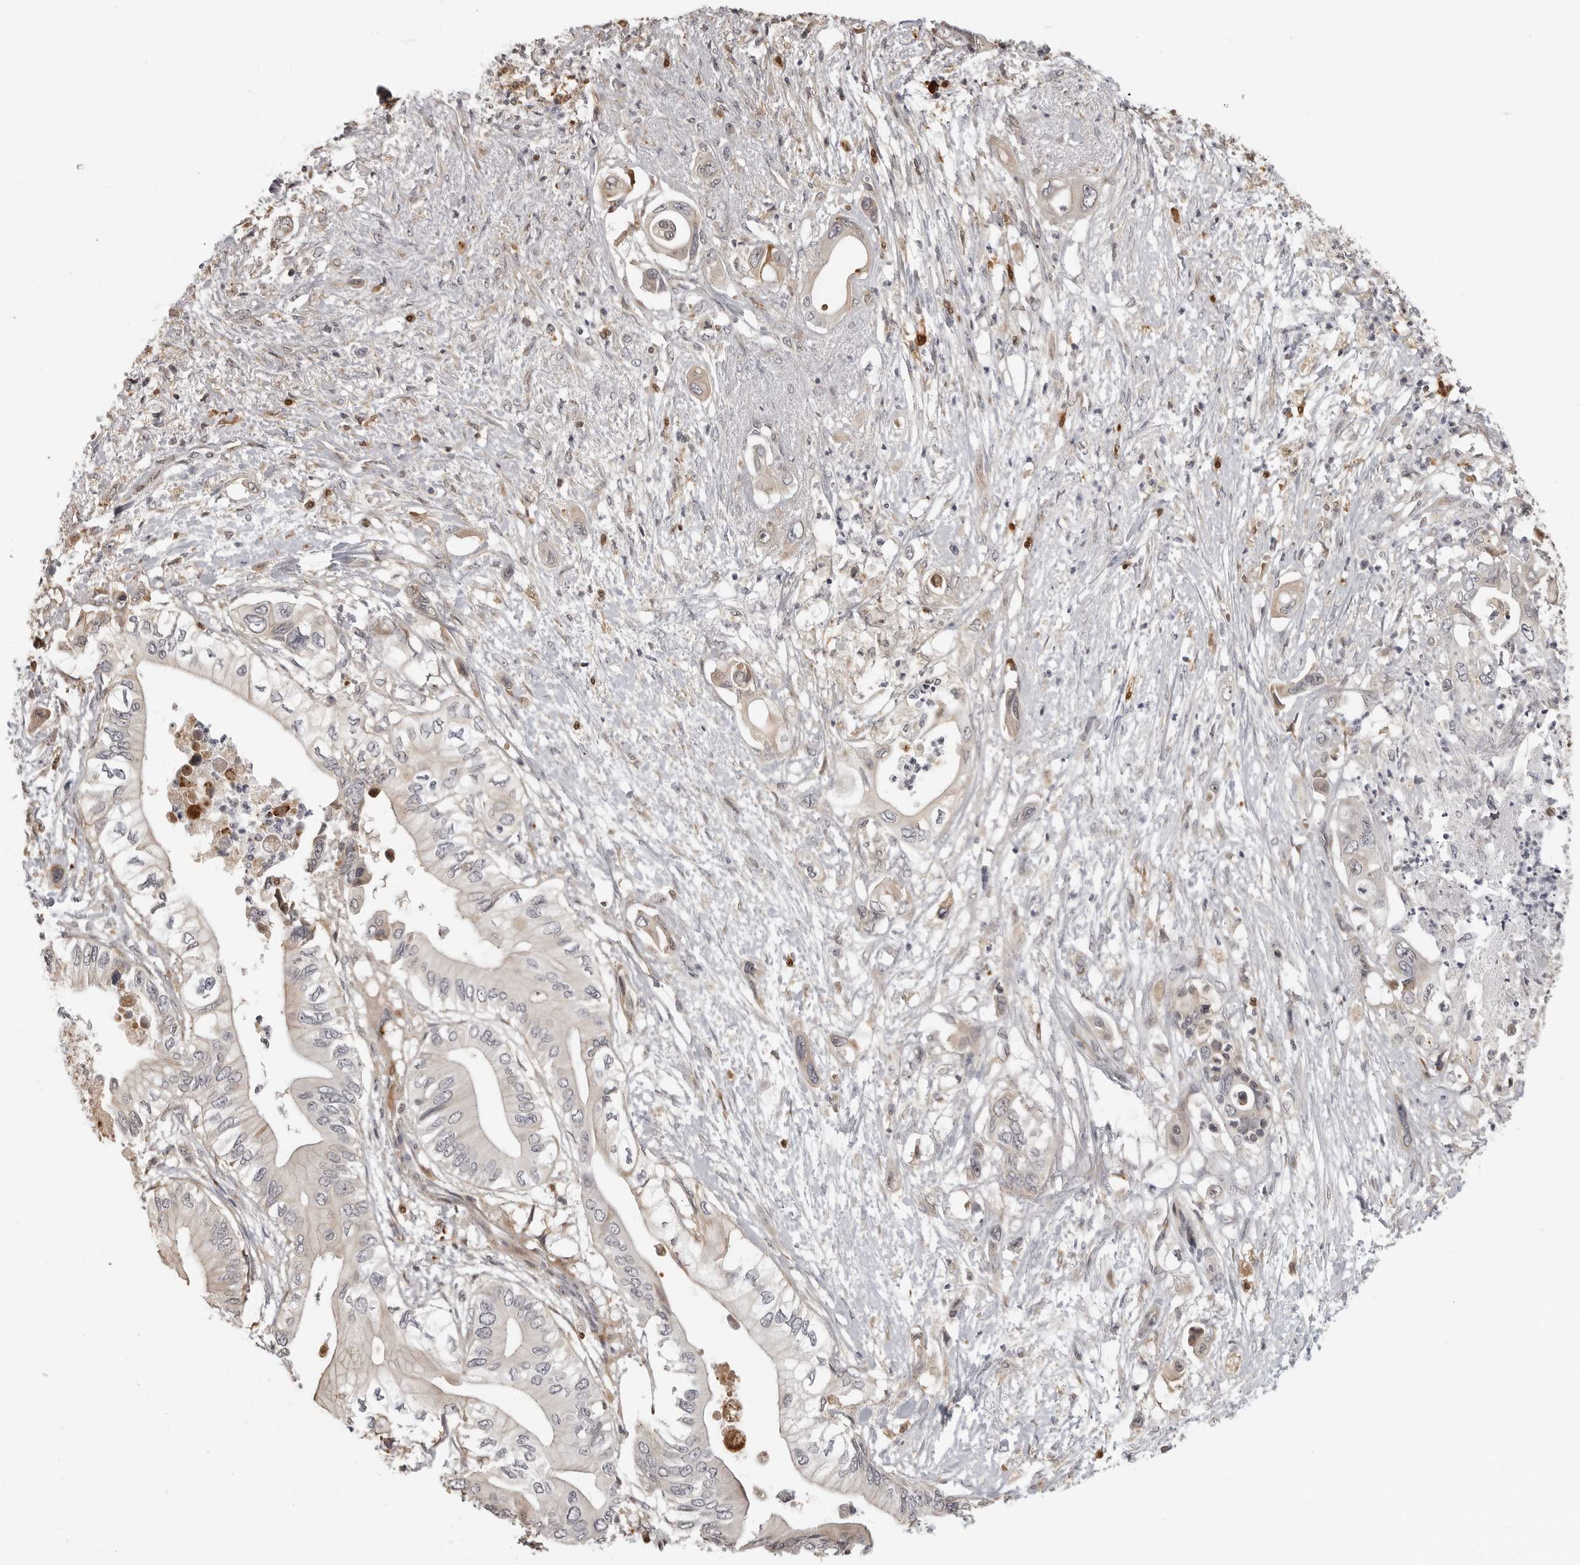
{"staining": {"intensity": "weak", "quantity": "<25%", "location": "cytoplasmic/membranous"}, "tissue": "pancreatic cancer", "cell_type": "Tumor cells", "image_type": "cancer", "snomed": [{"axis": "morphology", "description": "Adenocarcinoma, NOS"}, {"axis": "topography", "description": "Pancreas"}], "caption": "Pancreatic cancer was stained to show a protein in brown. There is no significant positivity in tumor cells. The staining was performed using DAB to visualize the protein expression in brown, while the nuclei were stained in blue with hematoxylin (Magnification: 20x).", "gene": "IDO1", "patient": {"sex": "male", "age": 66}}